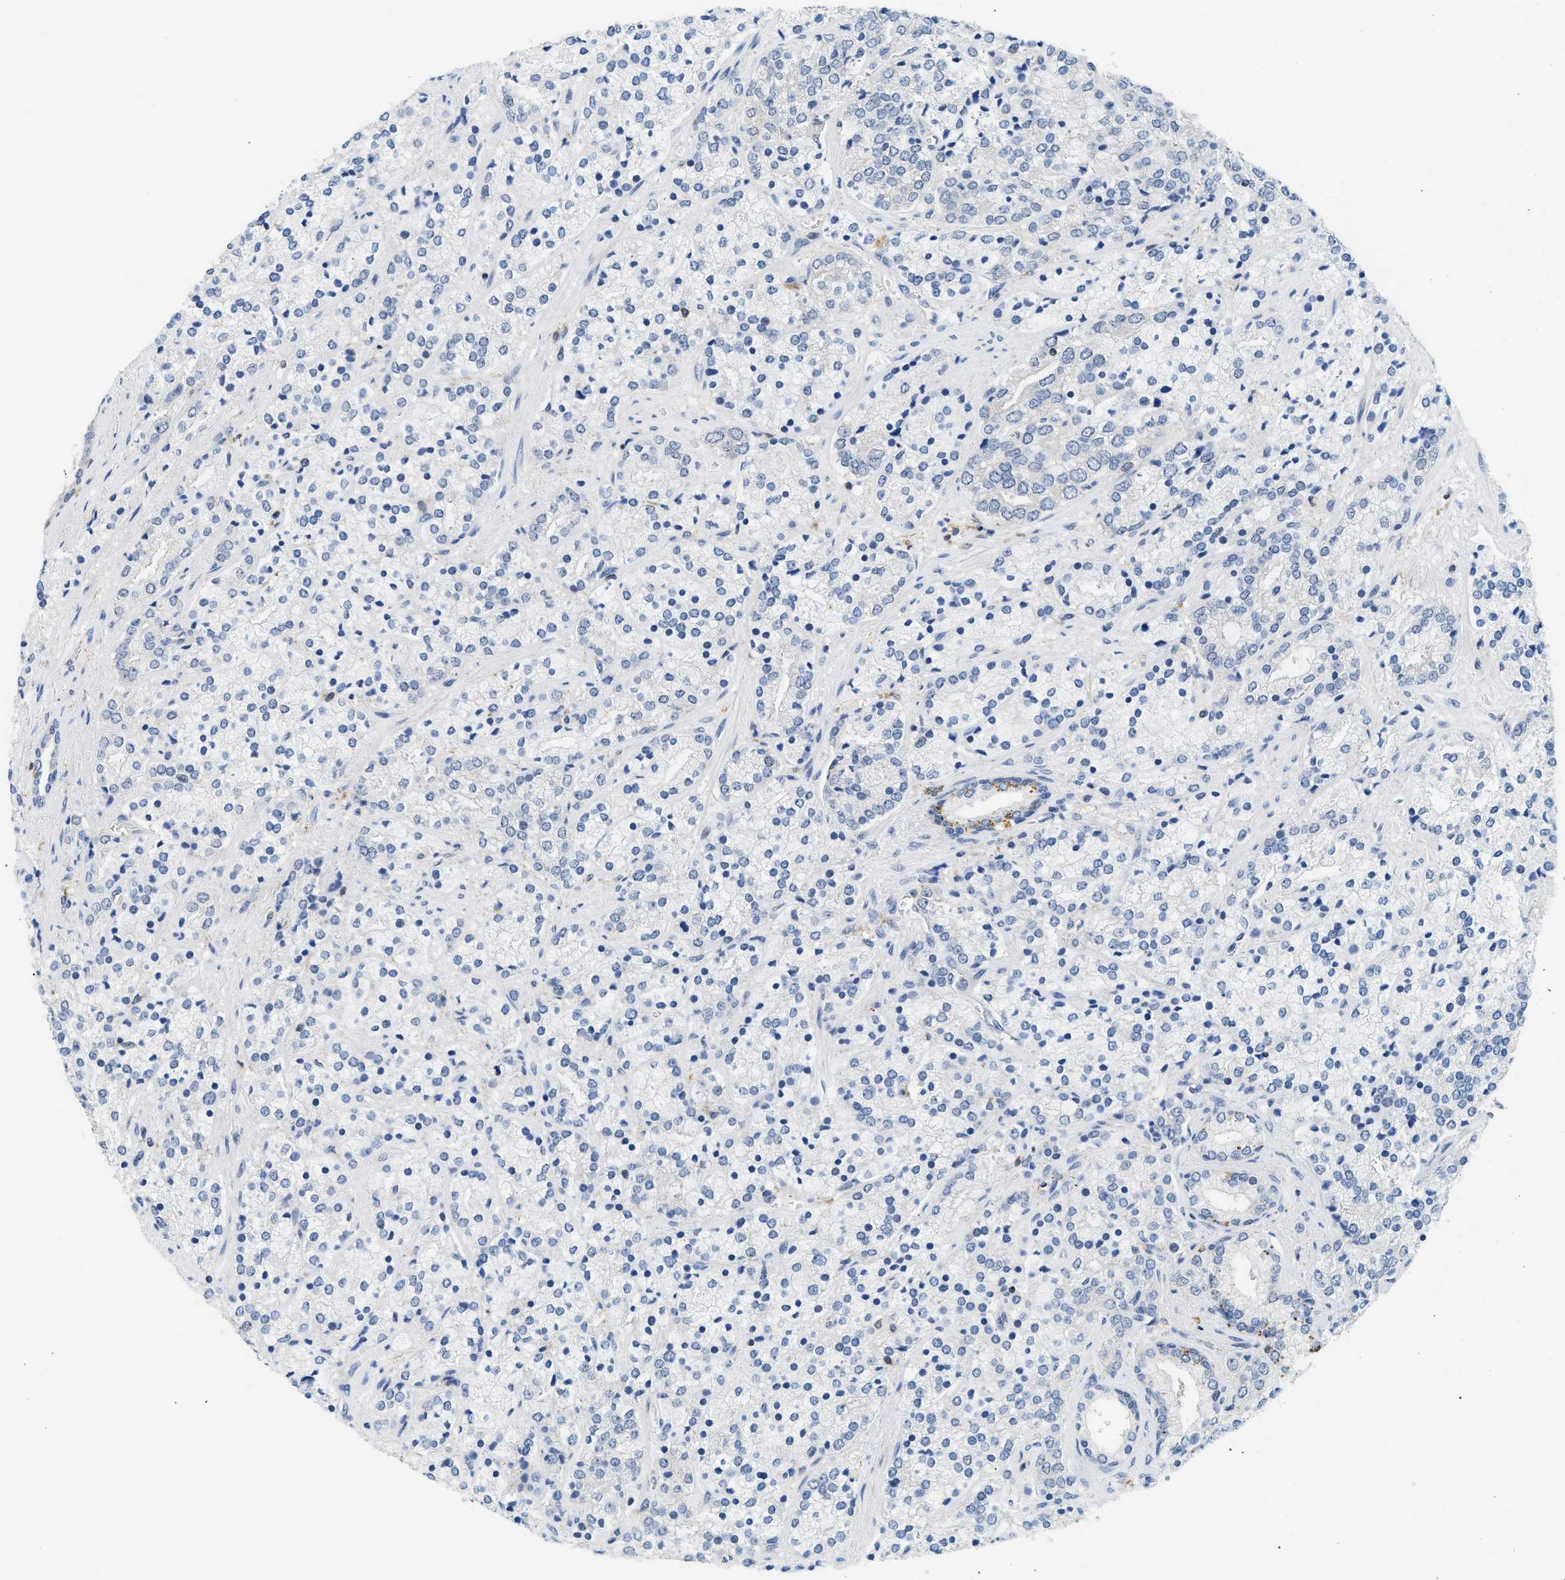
{"staining": {"intensity": "negative", "quantity": "none", "location": "none"}, "tissue": "prostate cancer", "cell_type": "Tumor cells", "image_type": "cancer", "snomed": [{"axis": "morphology", "description": "Adenocarcinoma, High grade"}, {"axis": "topography", "description": "Prostate"}], "caption": "High magnification brightfield microscopy of prostate cancer stained with DAB (3,3'-diaminobenzidine) (brown) and counterstained with hematoxylin (blue): tumor cells show no significant expression.", "gene": "INPP5D", "patient": {"sex": "male", "age": 71}}